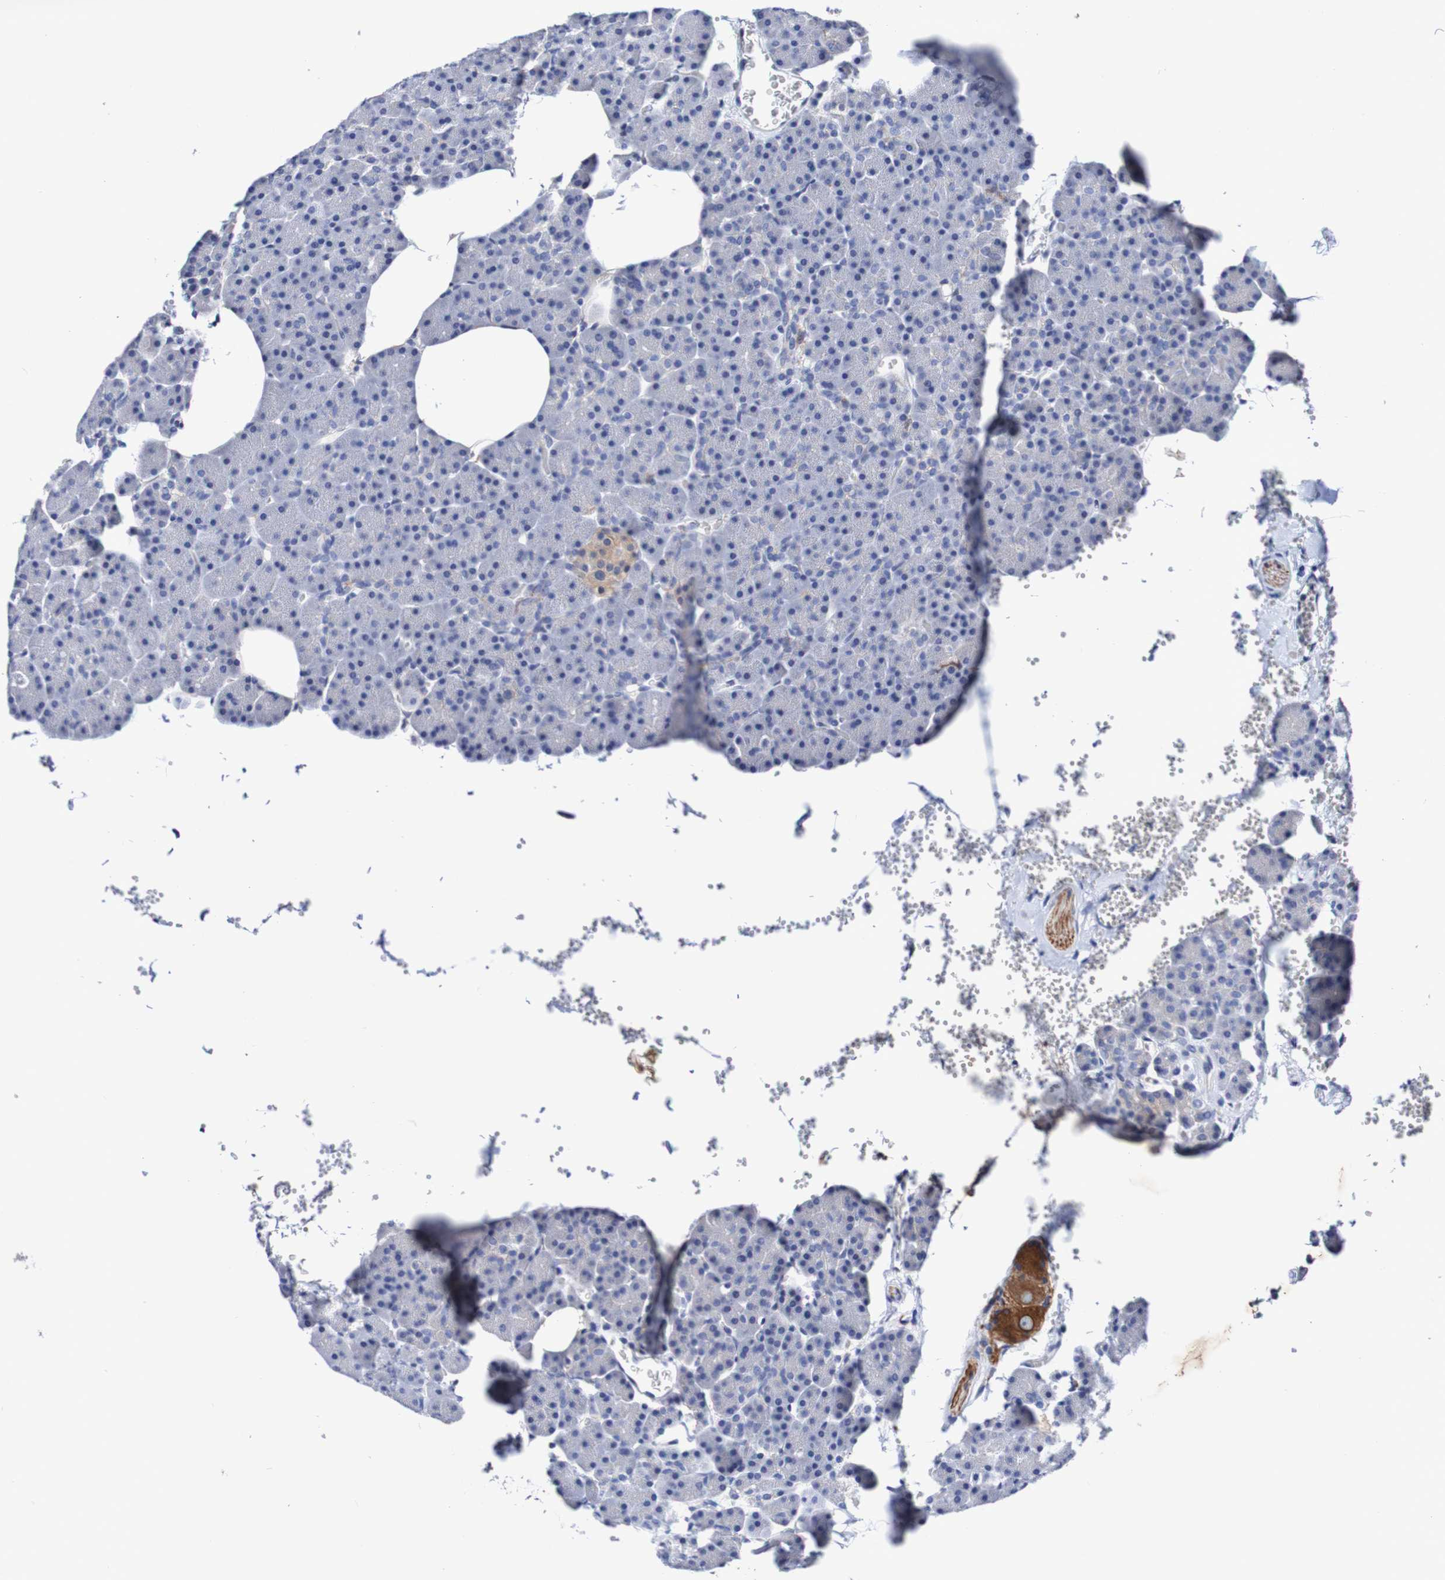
{"staining": {"intensity": "negative", "quantity": "none", "location": "none"}, "tissue": "pancreas", "cell_type": "Exocrine glandular cells", "image_type": "normal", "snomed": [{"axis": "morphology", "description": "Normal tissue, NOS"}, {"axis": "topography", "description": "Pancreas"}], "caption": "A high-resolution micrograph shows immunohistochemistry staining of unremarkable pancreas, which demonstrates no significant staining in exocrine glandular cells.", "gene": "SEZ6", "patient": {"sex": "female", "age": 35}}